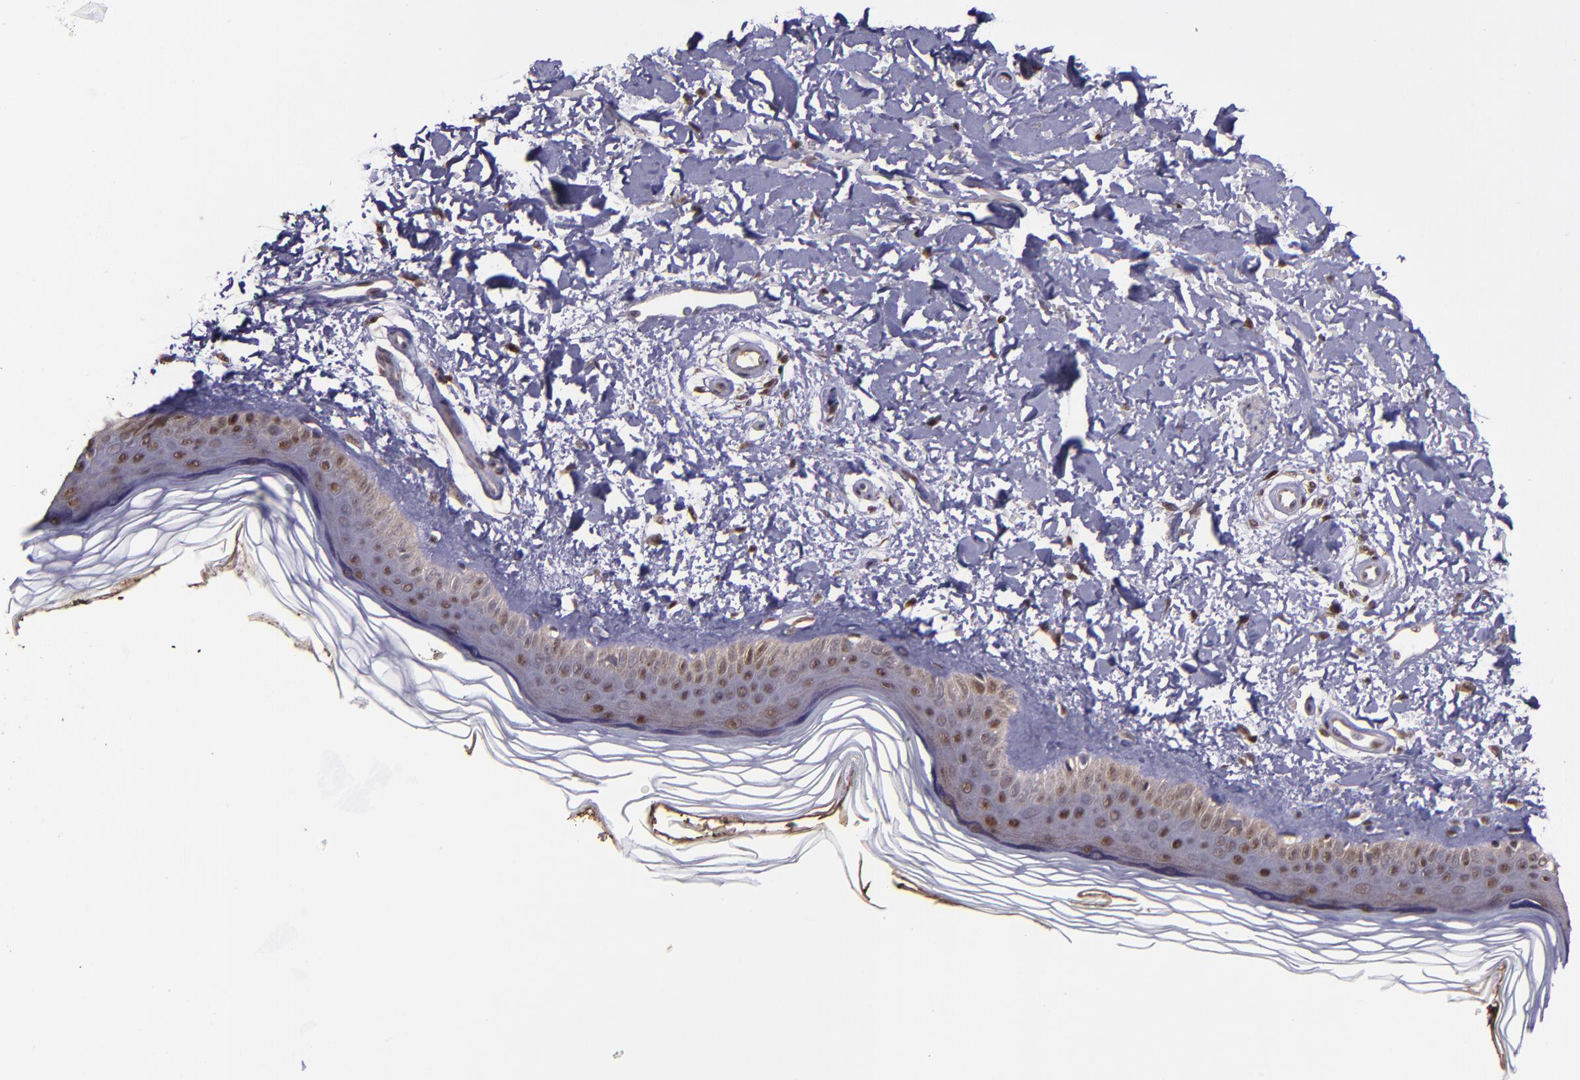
{"staining": {"intensity": "moderate", "quantity": ">75%", "location": "nuclear"}, "tissue": "skin", "cell_type": "Fibroblasts", "image_type": "normal", "snomed": [{"axis": "morphology", "description": "Normal tissue, NOS"}, {"axis": "topography", "description": "Skin"}], "caption": "The image exhibits staining of normal skin, revealing moderate nuclear protein expression (brown color) within fibroblasts. (DAB (3,3'-diaminobenzidine) = brown stain, brightfield microscopy at high magnification).", "gene": "SERPINF2", "patient": {"sex": "female", "age": 19}}